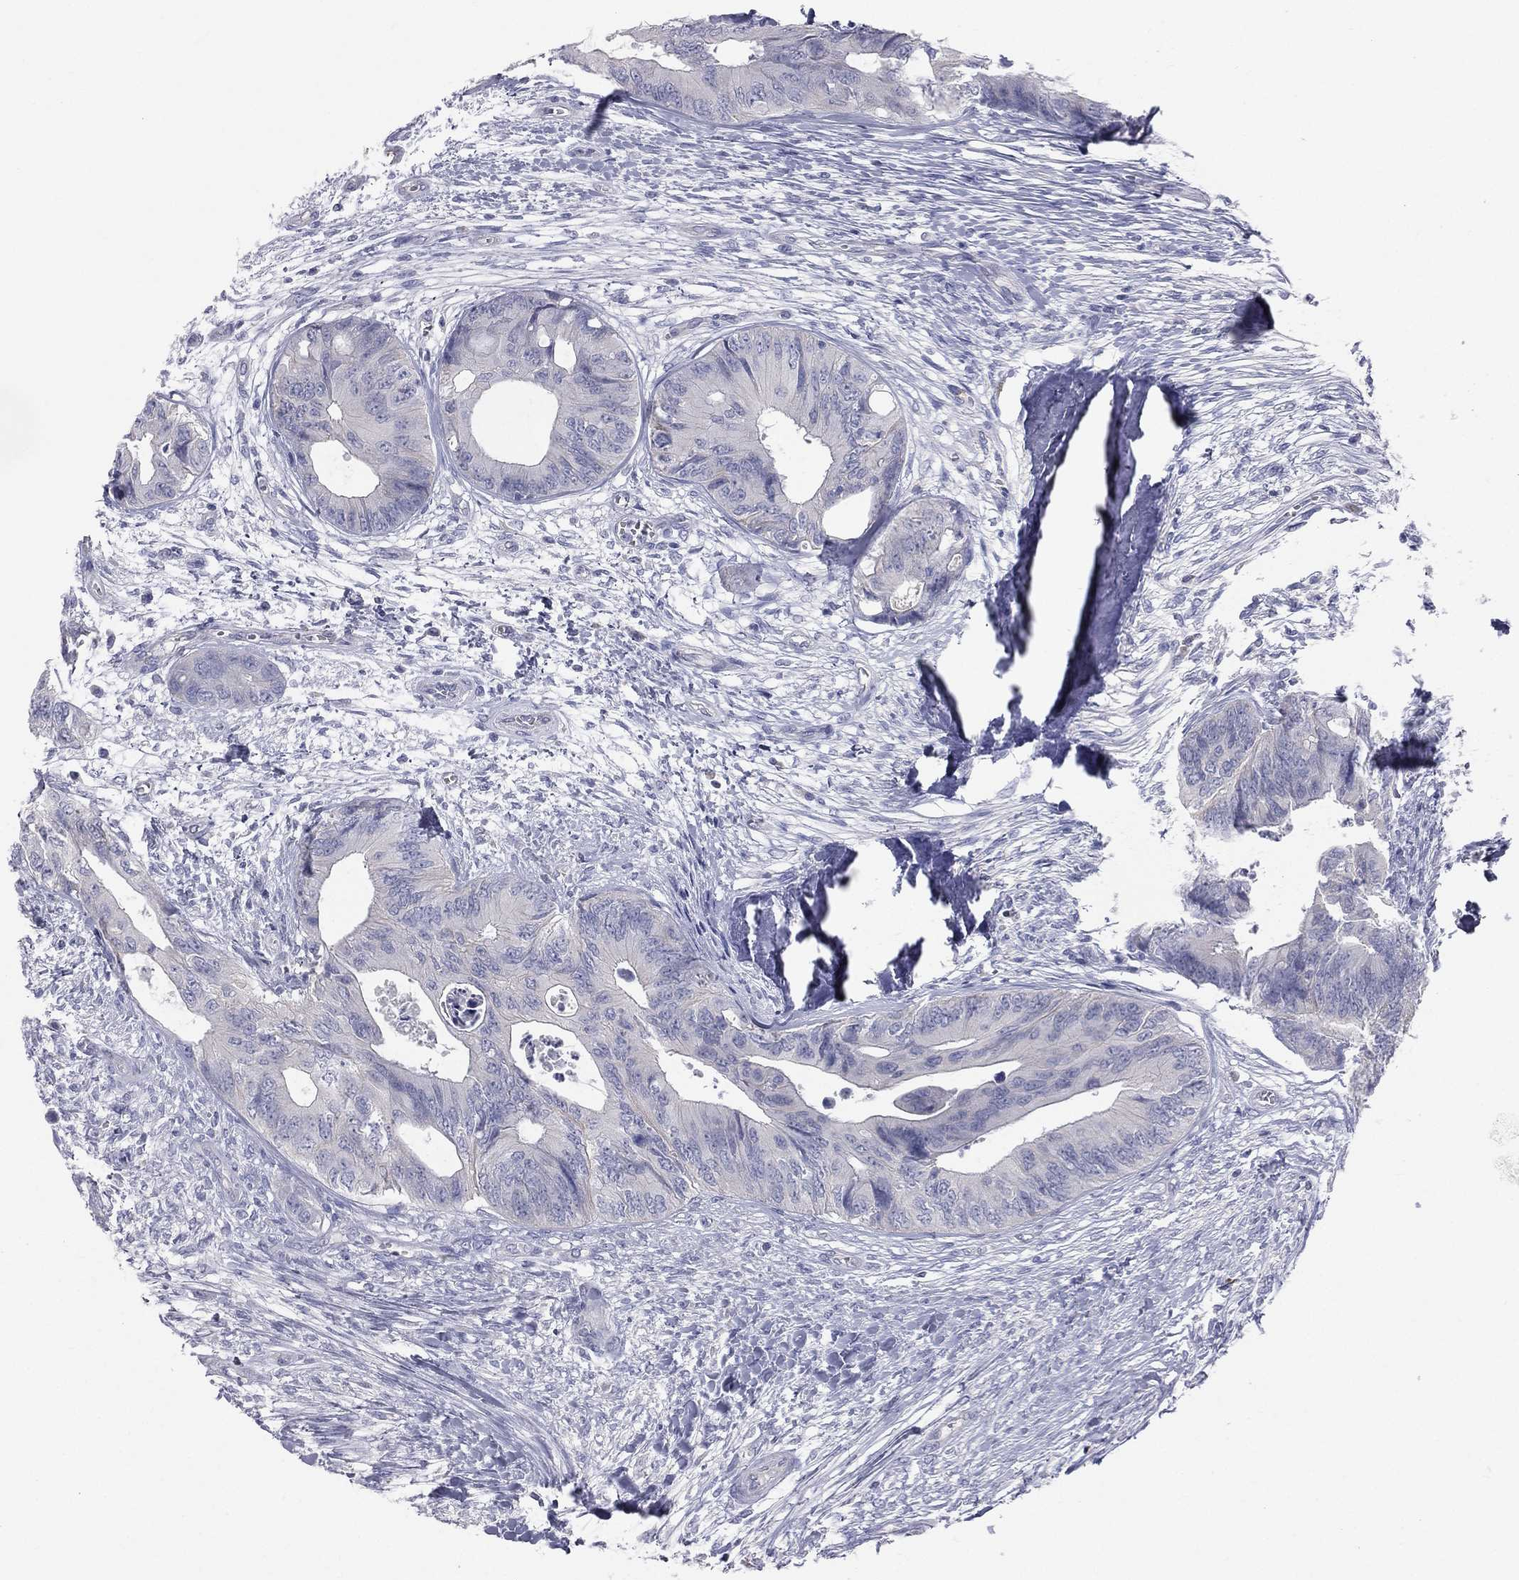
{"staining": {"intensity": "negative", "quantity": "none", "location": "none"}, "tissue": "colorectal cancer", "cell_type": "Tumor cells", "image_type": "cancer", "snomed": [{"axis": "morphology", "description": "Normal tissue, NOS"}, {"axis": "morphology", "description": "Adenocarcinoma, NOS"}, {"axis": "topography", "description": "Colon"}], "caption": "Tumor cells are negative for brown protein staining in colorectal adenocarcinoma.", "gene": "STK31", "patient": {"sex": "male", "age": 65}}